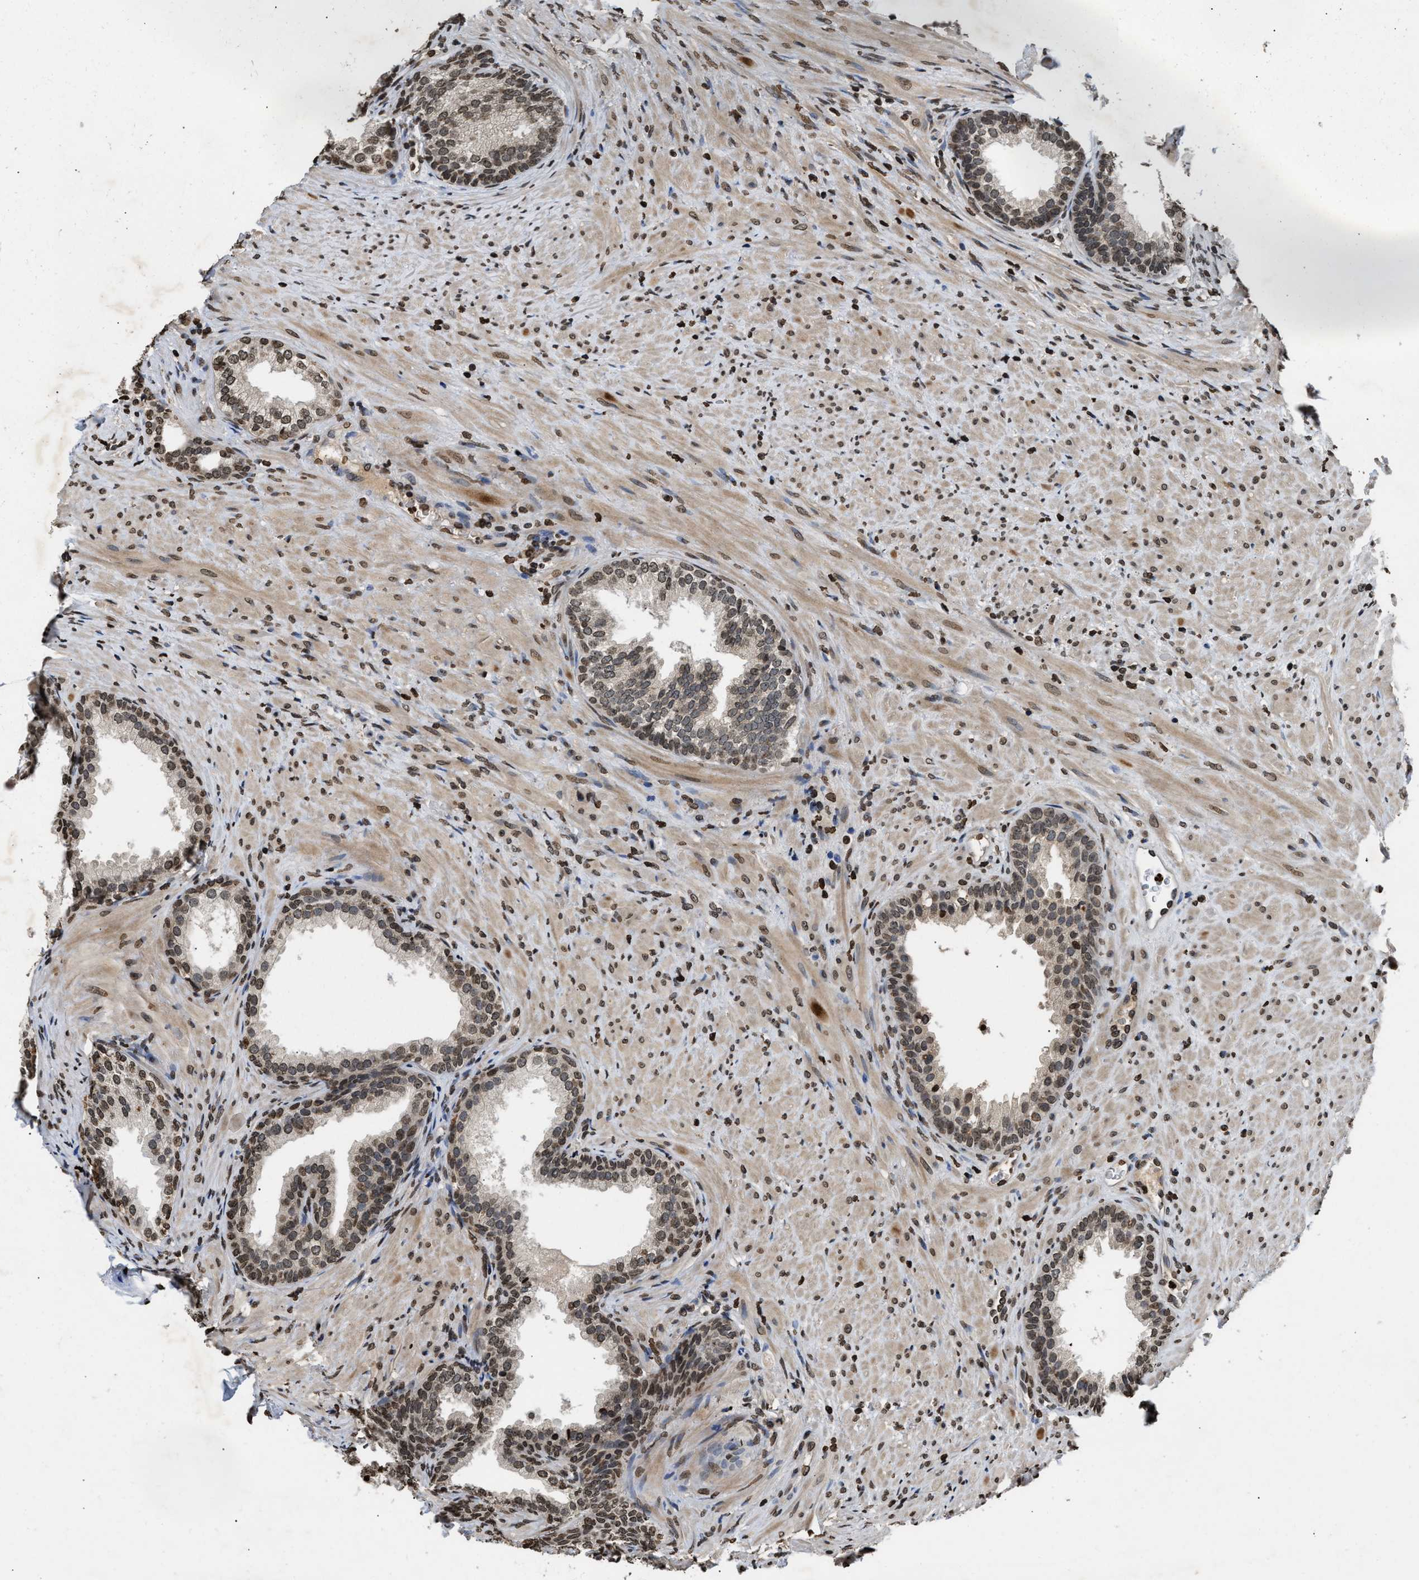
{"staining": {"intensity": "moderate", "quantity": ">75%", "location": "nuclear"}, "tissue": "prostate", "cell_type": "Glandular cells", "image_type": "normal", "snomed": [{"axis": "morphology", "description": "Normal tissue, NOS"}, {"axis": "topography", "description": "Prostate"}], "caption": "Immunohistochemical staining of normal human prostate displays medium levels of moderate nuclear positivity in about >75% of glandular cells. (Stains: DAB (3,3'-diaminobenzidine) in brown, nuclei in blue, Microscopy: brightfield microscopy at high magnification).", "gene": "DNASE1L3", "patient": {"sex": "male", "age": 76}}